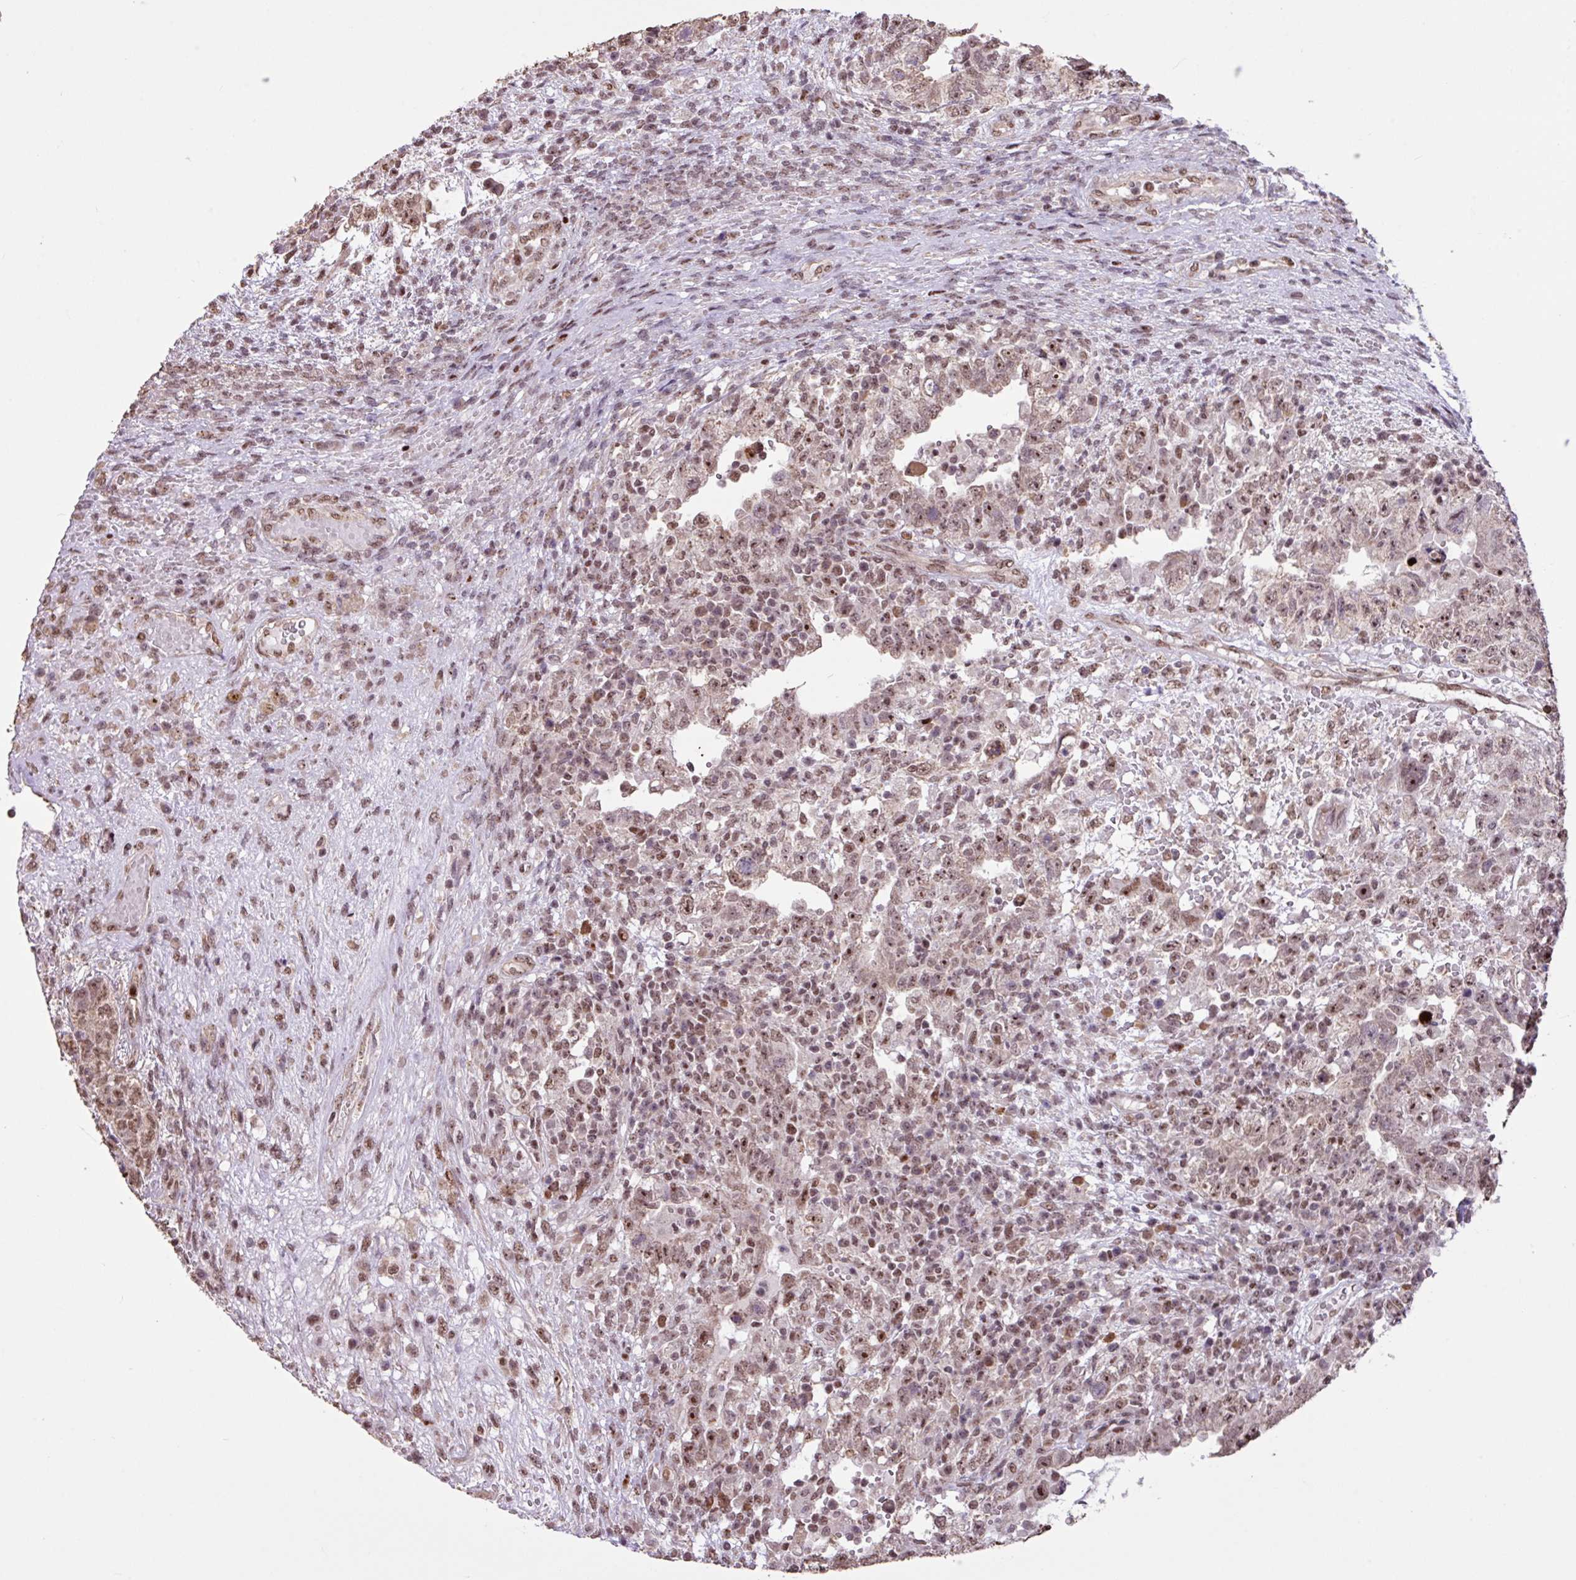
{"staining": {"intensity": "moderate", "quantity": "25%-75%", "location": "nuclear"}, "tissue": "testis cancer", "cell_type": "Tumor cells", "image_type": "cancer", "snomed": [{"axis": "morphology", "description": "Carcinoma, Embryonal, NOS"}, {"axis": "topography", "description": "Testis"}], "caption": "Testis cancer (embryonal carcinoma) stained with IHC shows moderate nuclear expression in about 25%-75% of tumor cells. The protein of interest is shown in brown color, while the nuclei are stained blue.", "gene": "ZNF709", "patient": {"sex": "male", "age": 26}}